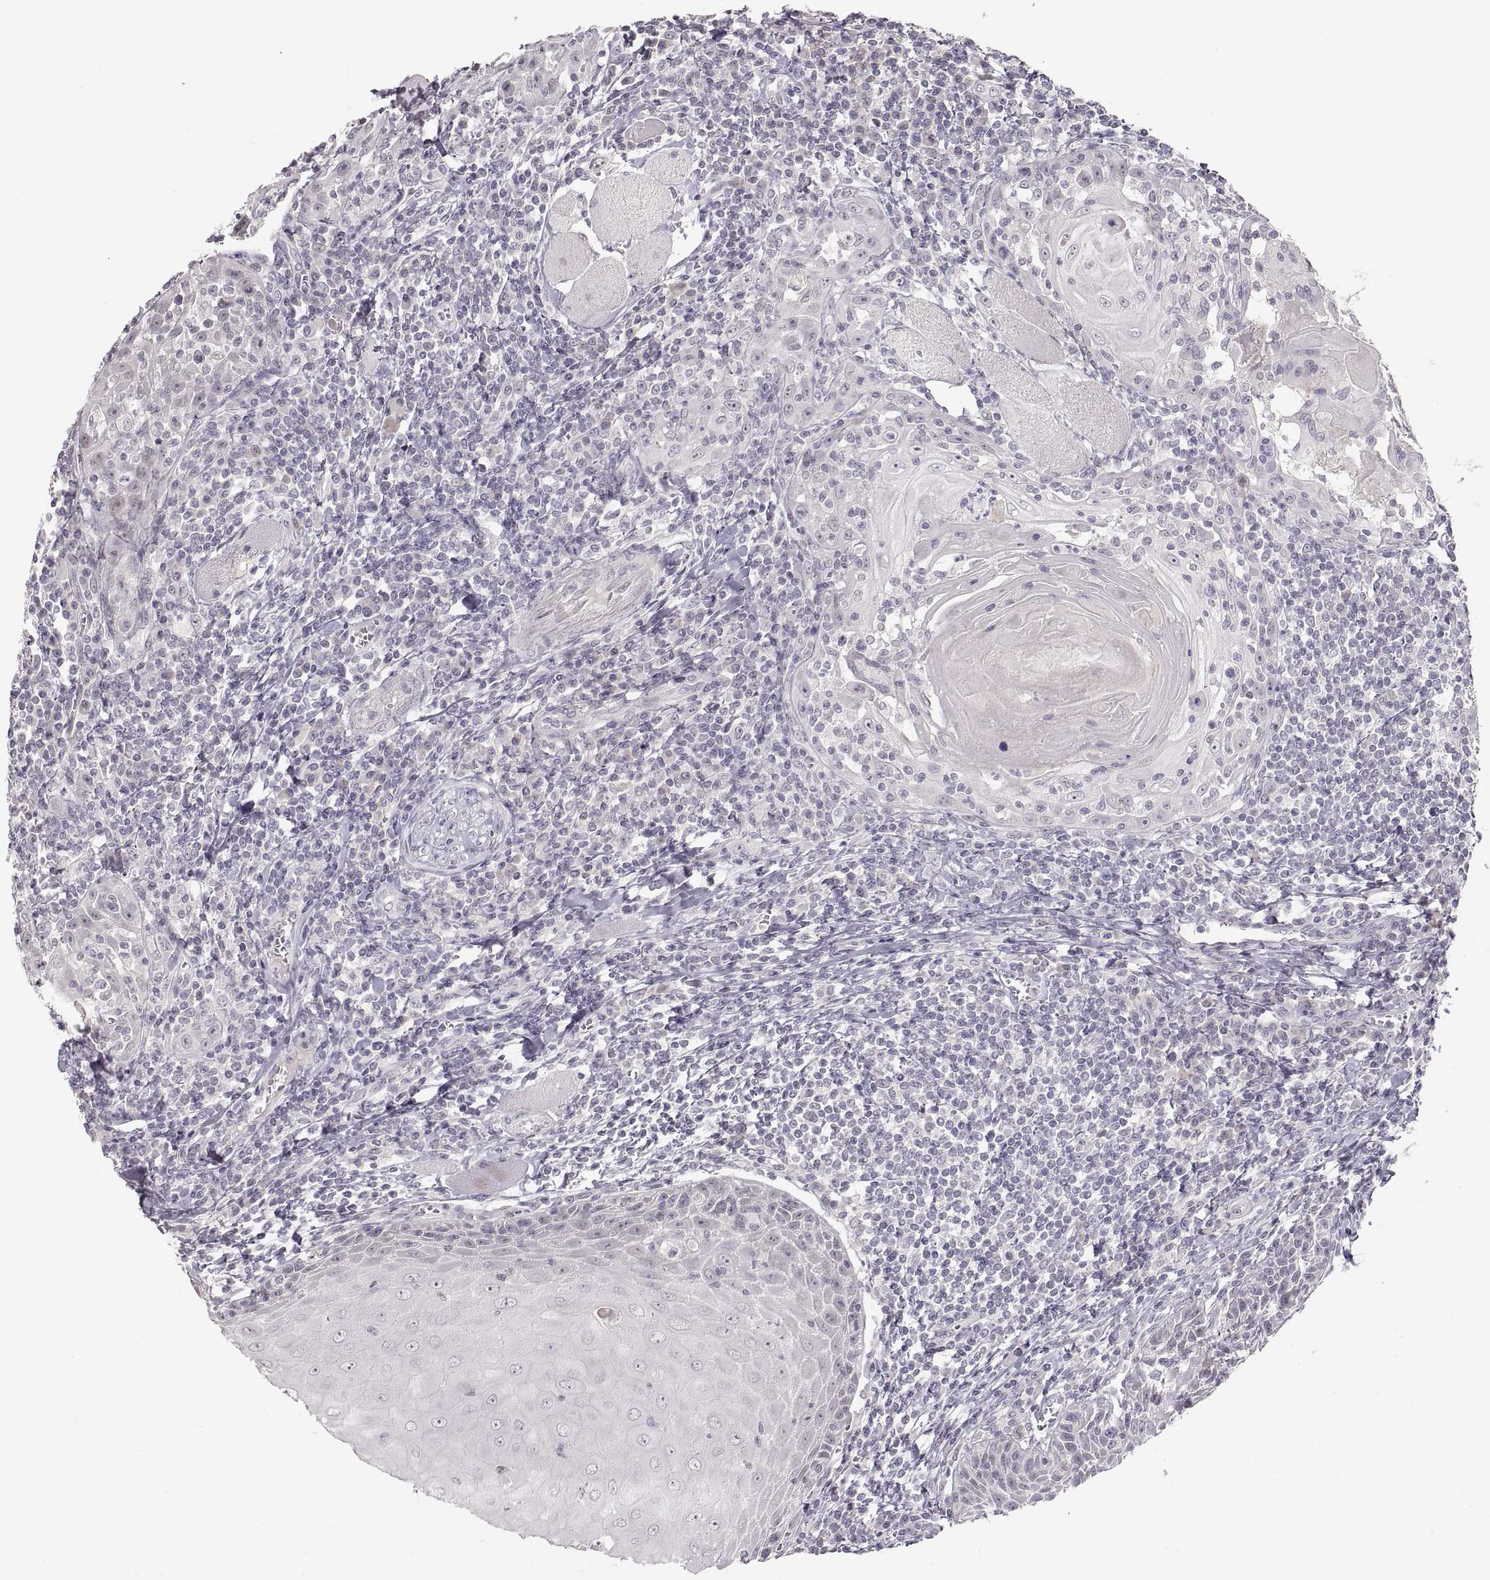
{"staining": {"intensity": "negative", "quantity": "none", "location": "none"}, "tissue": "head and neck cancer", "cell_type": "Tumor cells", "image_type": "cancer", "snomed": [{"axis": "morphology", "description": "Normal tissue, NOS"}, {"axis": "morphology", "description": "Squamous cell carcinoma, NOS"}, {"axis": "topography", "description": "Oral tissue"}, {"axis": "topography", "description": "Head-Neck"}], "caption": "IHC of human head and neck squamous cell carcinoma shows no positivity in tumor cells.", "gene": "PCSK2", "patient": {"sex": "male", "age": 52}}